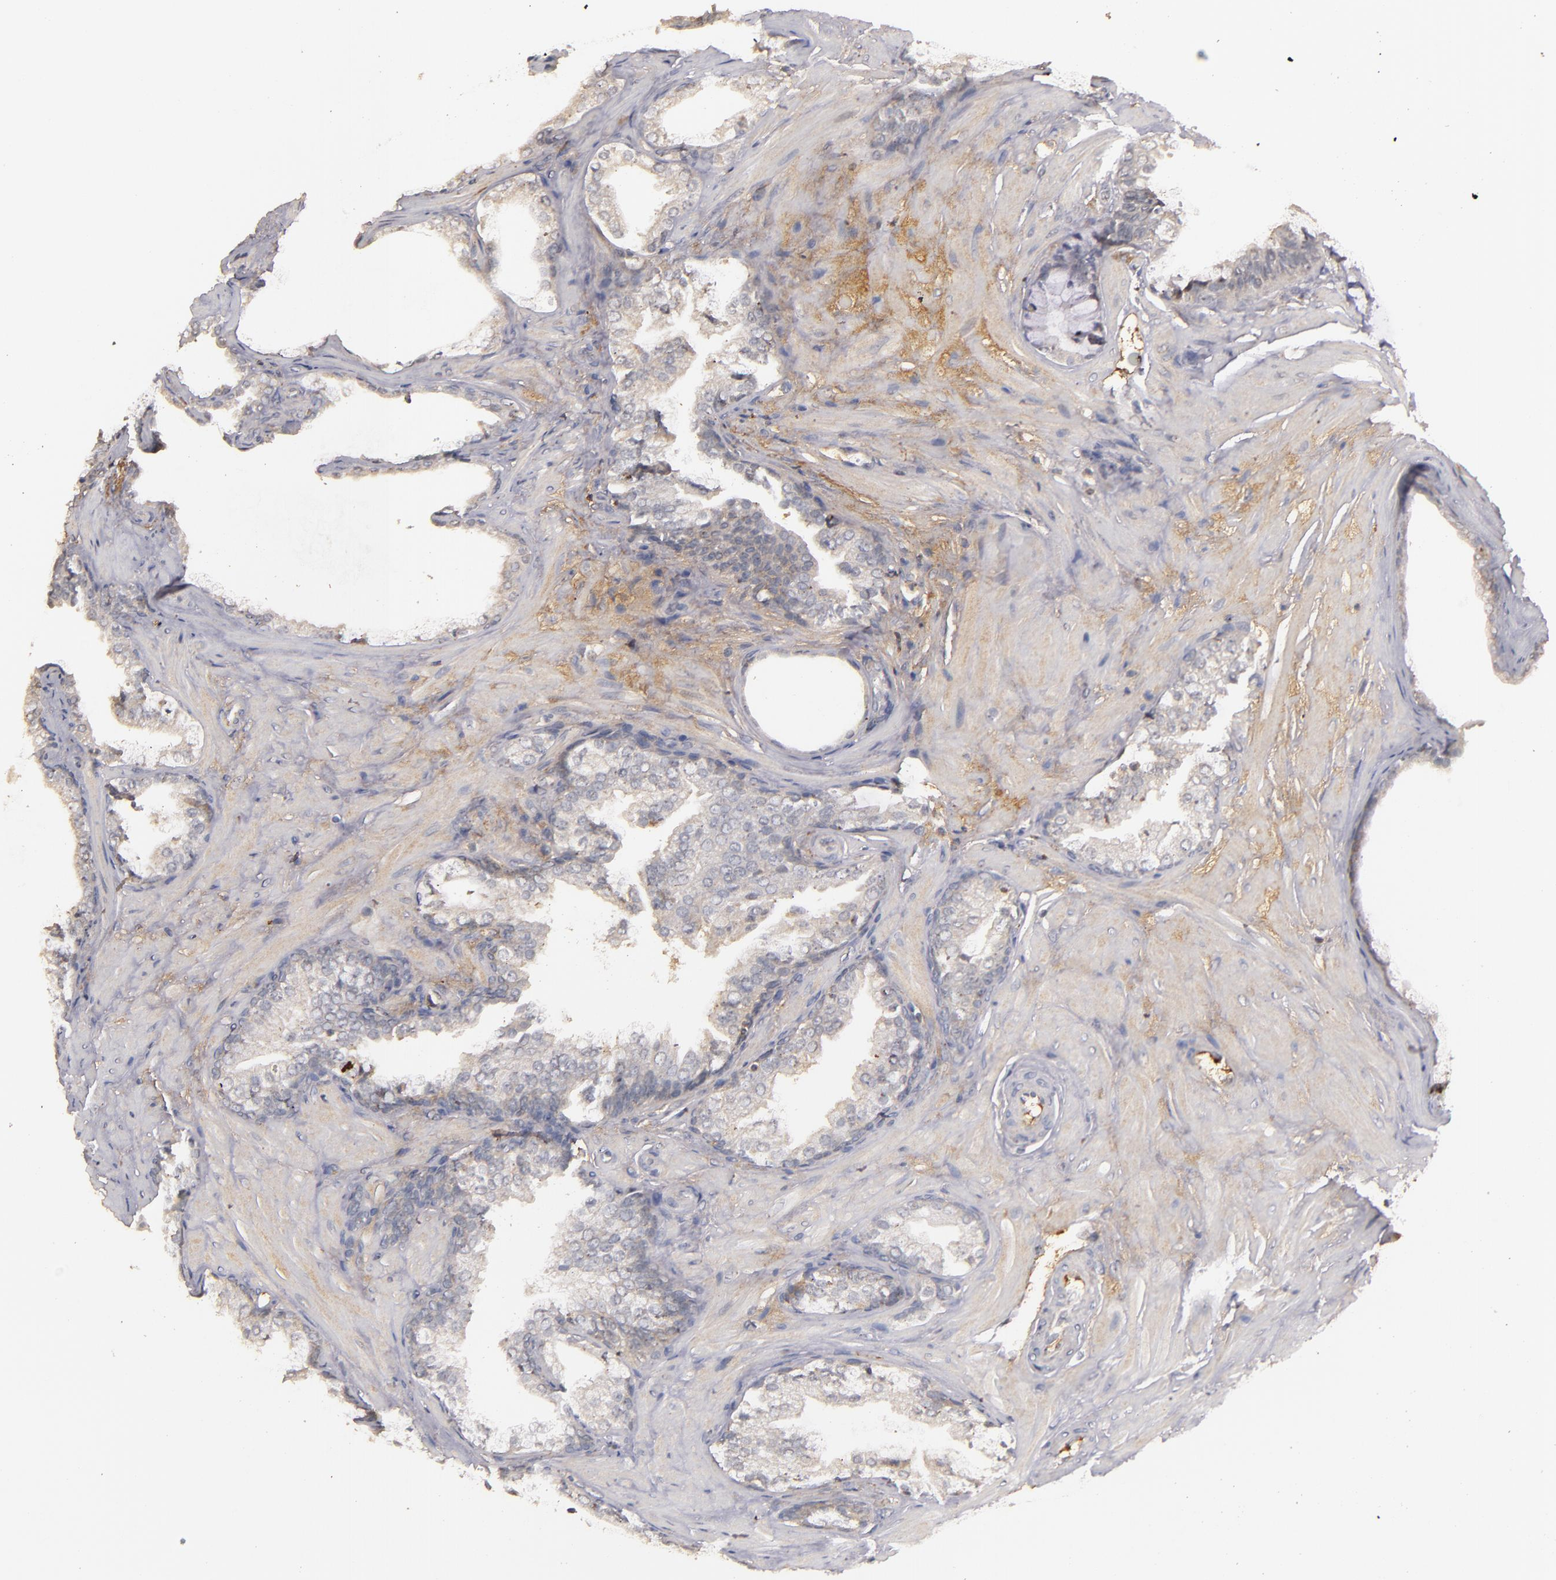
{"staining": {"intensity": "negative", "quantity": "none", "location": "none"}, "tissue": "prostate cancer", "cell_type": "Tumor cells", "image_type": "cancer", "snomed": [{"axis": "morphology", "description": "Adenocarcinoma, Low grade"}, {"axis": "topography", "description": "Prostate"}], "caption": "IHC of human prostate cancer reveals no positivity in tumor cells.", "gene": "MBL2", "patient": {"sex": "male", "age": 69}}